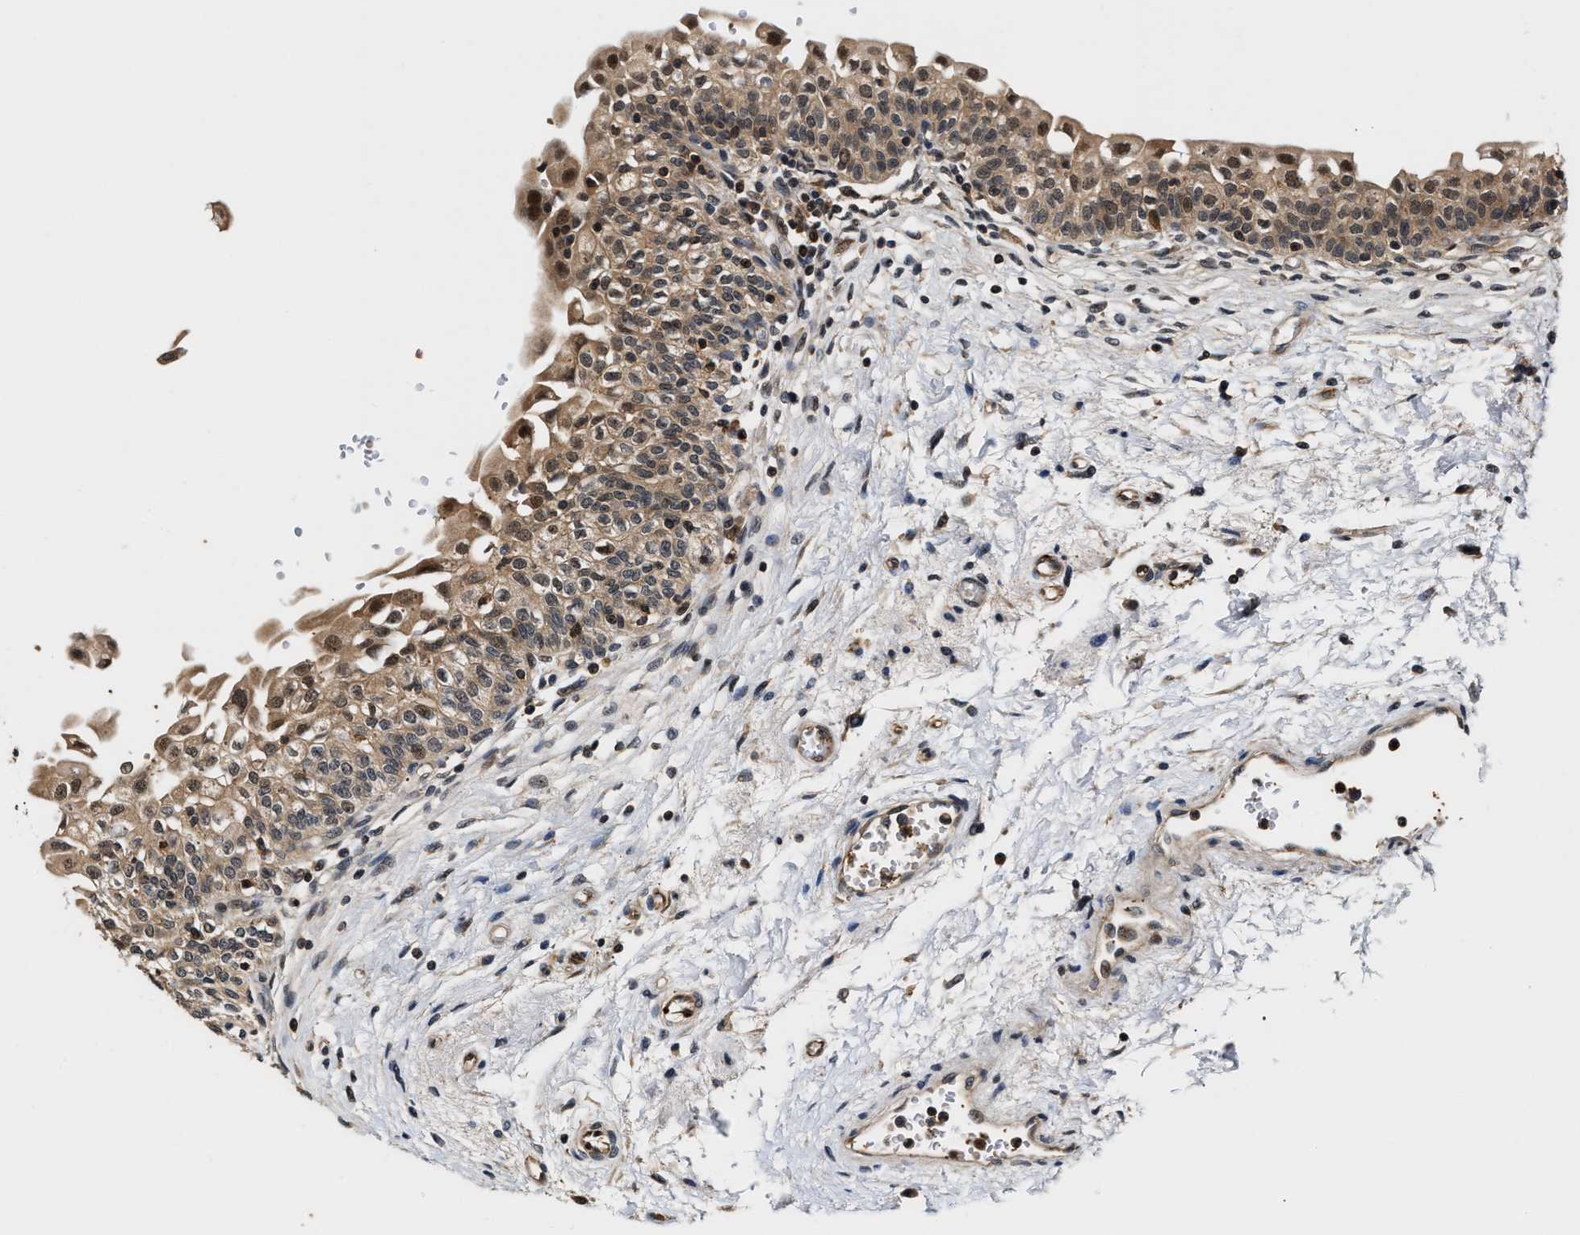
{"staining": {"intensity": "moderate", "quantity": ">75%", "location": "cytoplasmic/membranous,nuclear"}, "tissue": "urinary bladder", "cell_type": "Urothelial cells", "image_type": "normal", "snomed": [{"axis": "morphology", "description": "Normal tissue, NOS"}, {"axis": "topography", "description": "Urinary bladder"}], "caption": "Urinary bladder was stained to show a protein in brown. There is medium levels of moderate cytoplasmic/membranous,nuclear expression in about >75% of urothelial cells. Nuclei are stained in blue.", "gene": "TUT7", "patient": {"sex": "male", "age": 55}}